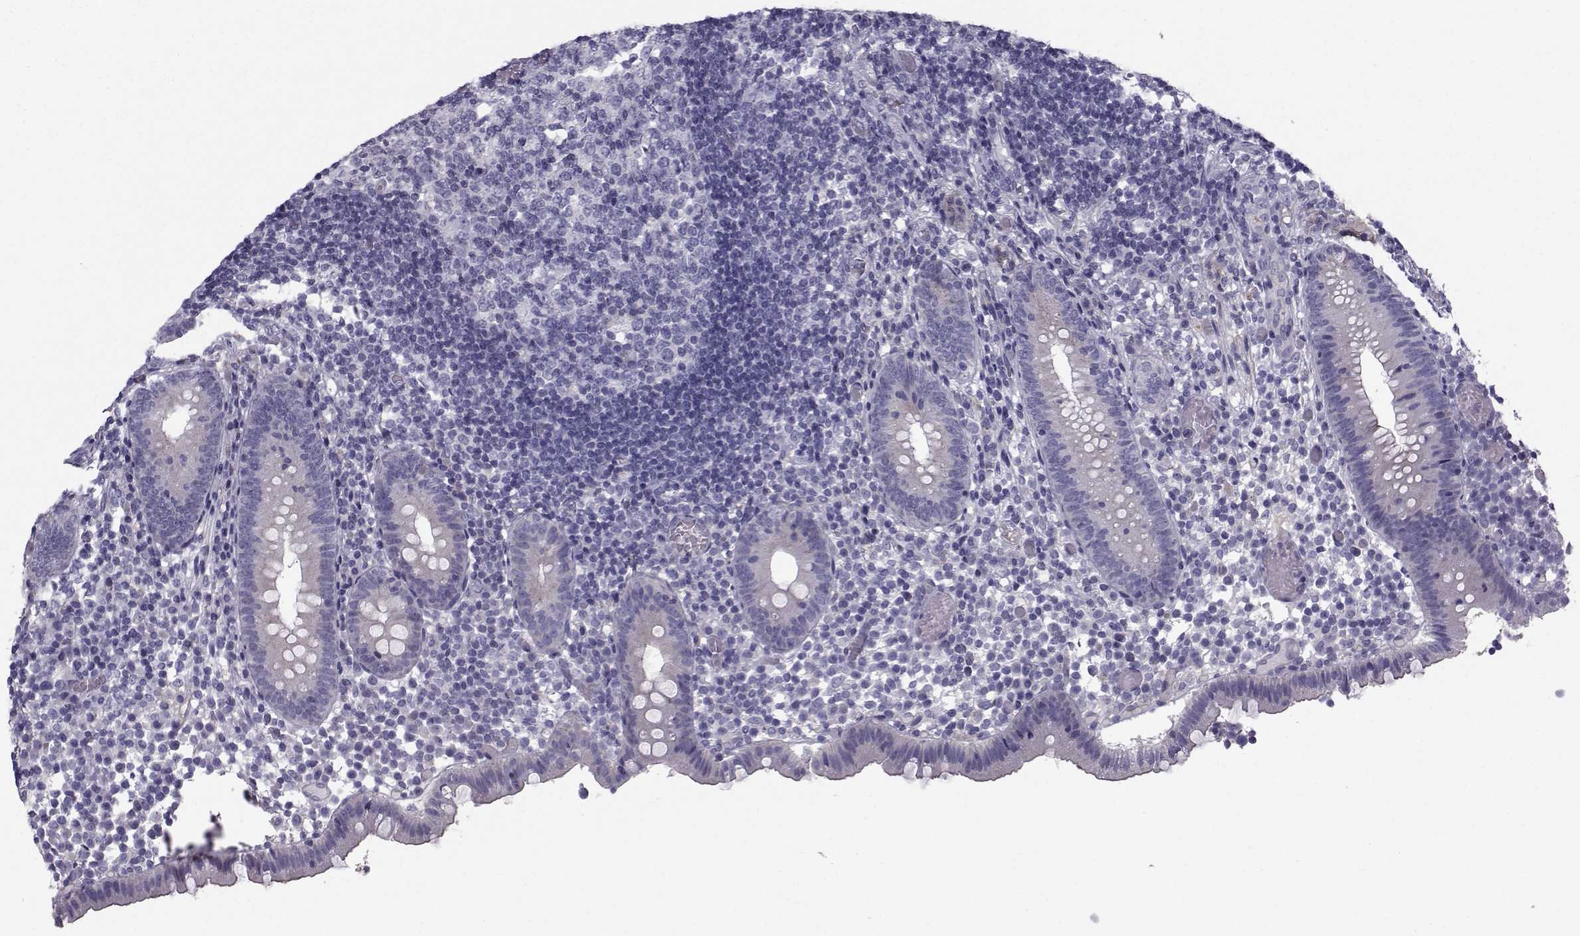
{"staining": {"intensity": "negative", "quantity": "none", "location": "none"}, "tissue": "appendix", "cell_type": "Glandular cells", "image_type": "normal", "snomed": [{"axis": "morphology", "description": "Normal tissue, NOS"}, {"axis": "topography", "description": "Appendix"}], "caption": "Protein analysis of normal appendix displays no significant positivity in glandular cells. (DAB (3,3'-diaminobenzidine) immunohistochemistry (IHC) with hematoxylin counter stain).", "gene": "CALCR", "patient": {"sex": "female", "age": 32}}